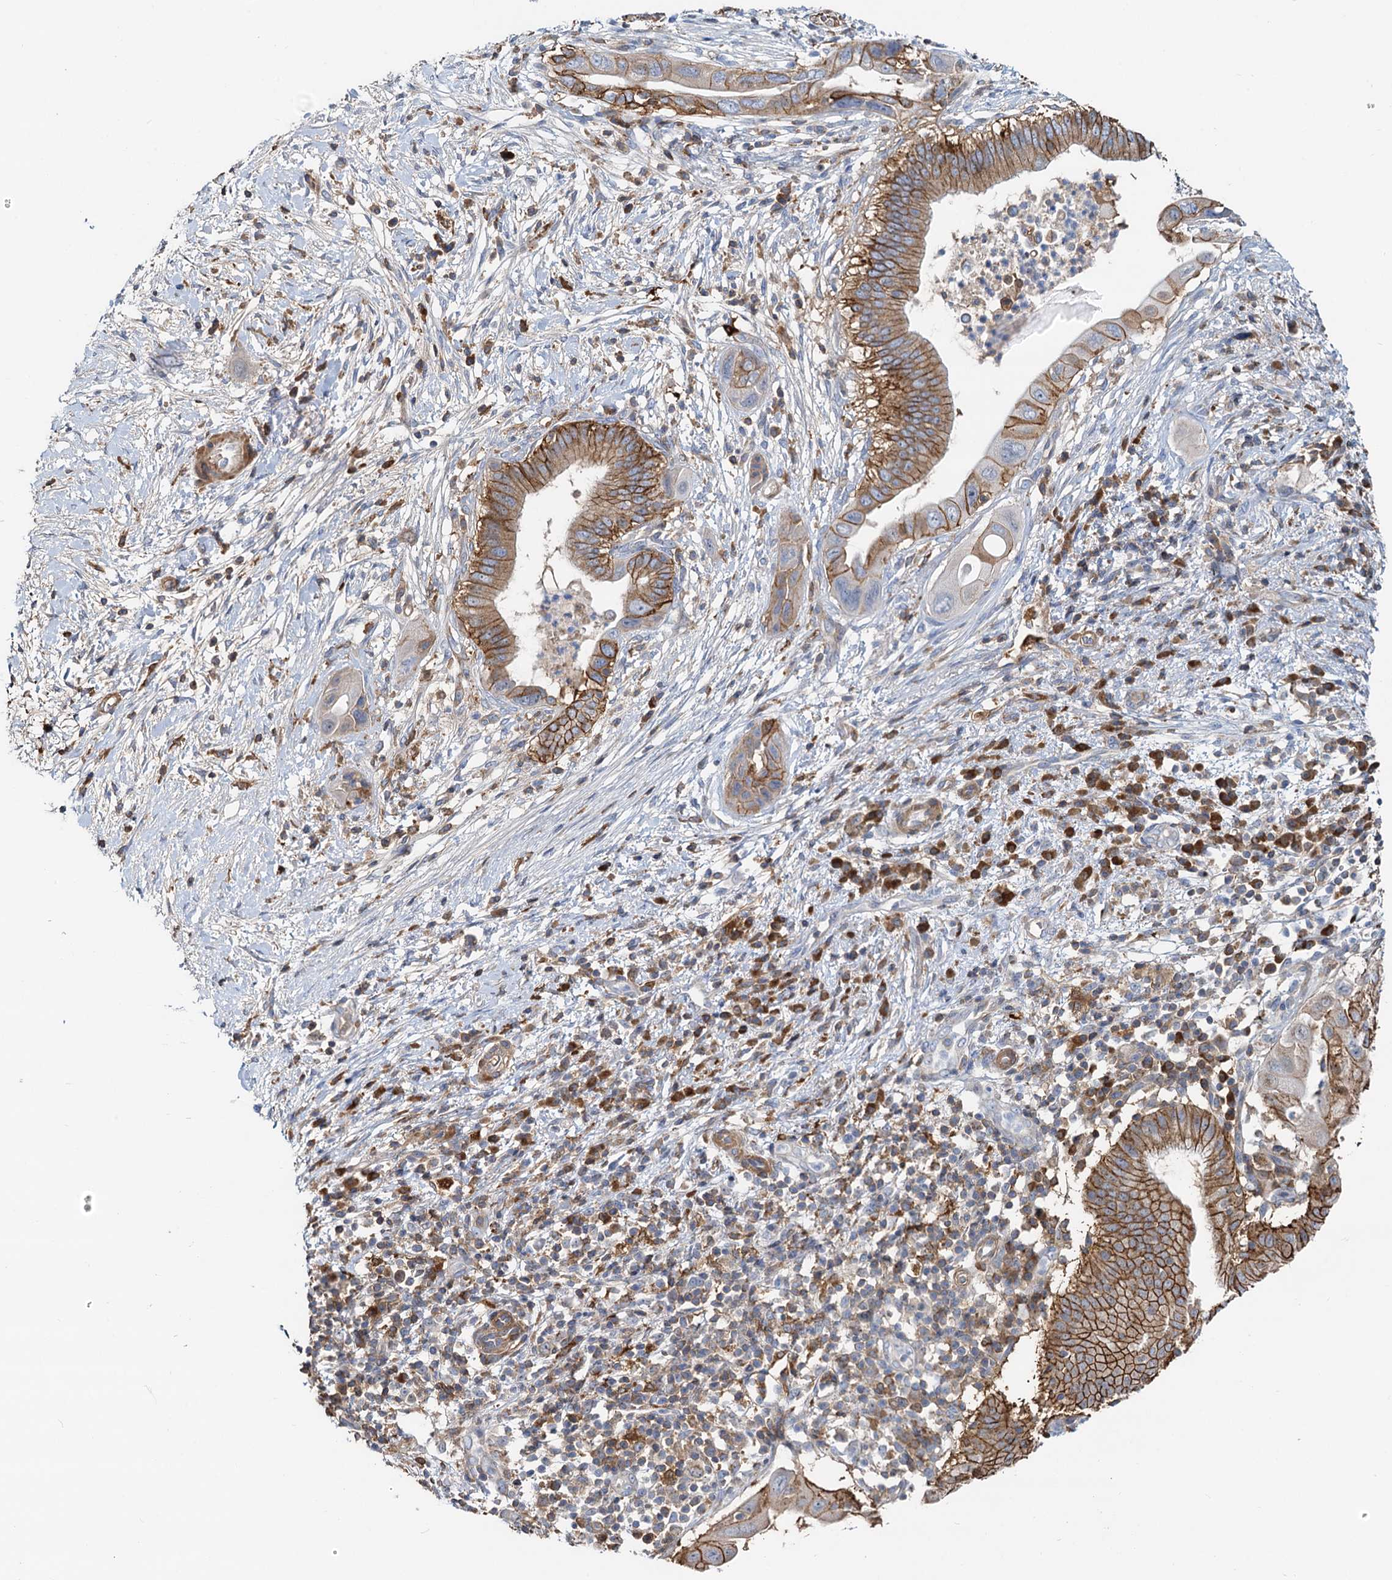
{"staining": {"intensity": "strong", "quantity": ">75%", "location": "cytoplasmic/membranous"}, "tissue": "pancreatic cancer", "cell_type": "Tumor cells", "image_type": "cancer", "snomed": [{"axis": "morphology", "description": "Adenocarcinoma, NOS"}, {"axis": "topography", "description": "Pancreas"}], "caption": "This is an image of immunohistochemistry staining of pancreatic cancer (adenocarcinoma), which shows strong expression in the cytoplasmic/membranous of tumor cells.", "gene": "LNX2", "patient": {"sex": "male", "age": 68}}